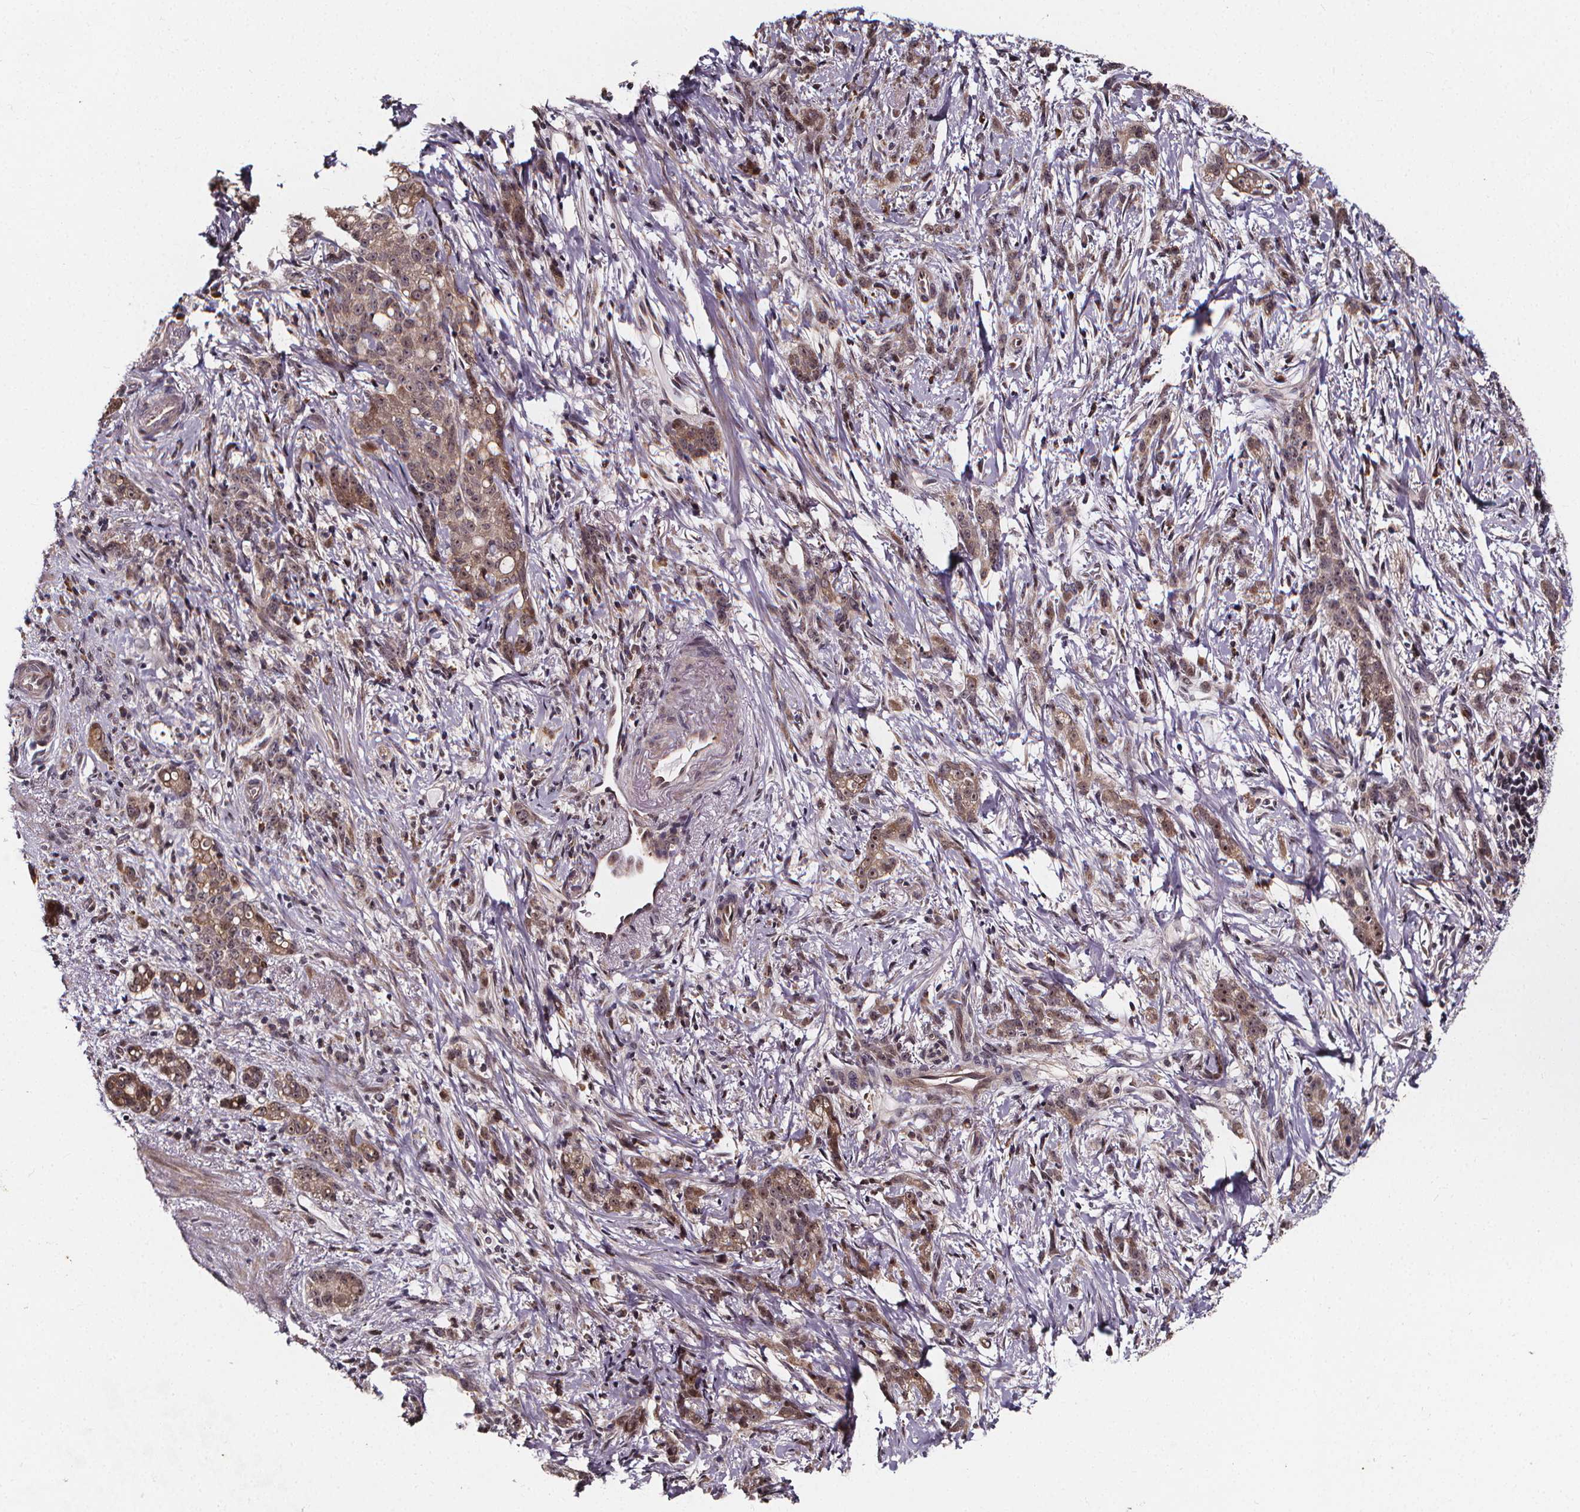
{"staining": {"intensity": "weak", "quantity": ">75%", "location": "cytoplasmic/membranous,nuclear"}, "tissue": "stomach cancer", "cell_type": "Tumor cells", "image_type": "cancer", "snomed": [{"axis": "morphology", "description": "Adenocarcinoma, NOS"}, {"axis": "topography", "description": "Stomach, lower"}], "caption": "Human stomach cancer (adenocarcinoma) stained with a protein marker demonstrates weak staining in tumor cells.", "gene": "DDIT3", "patient": {"sex": "male", "age": 88}}